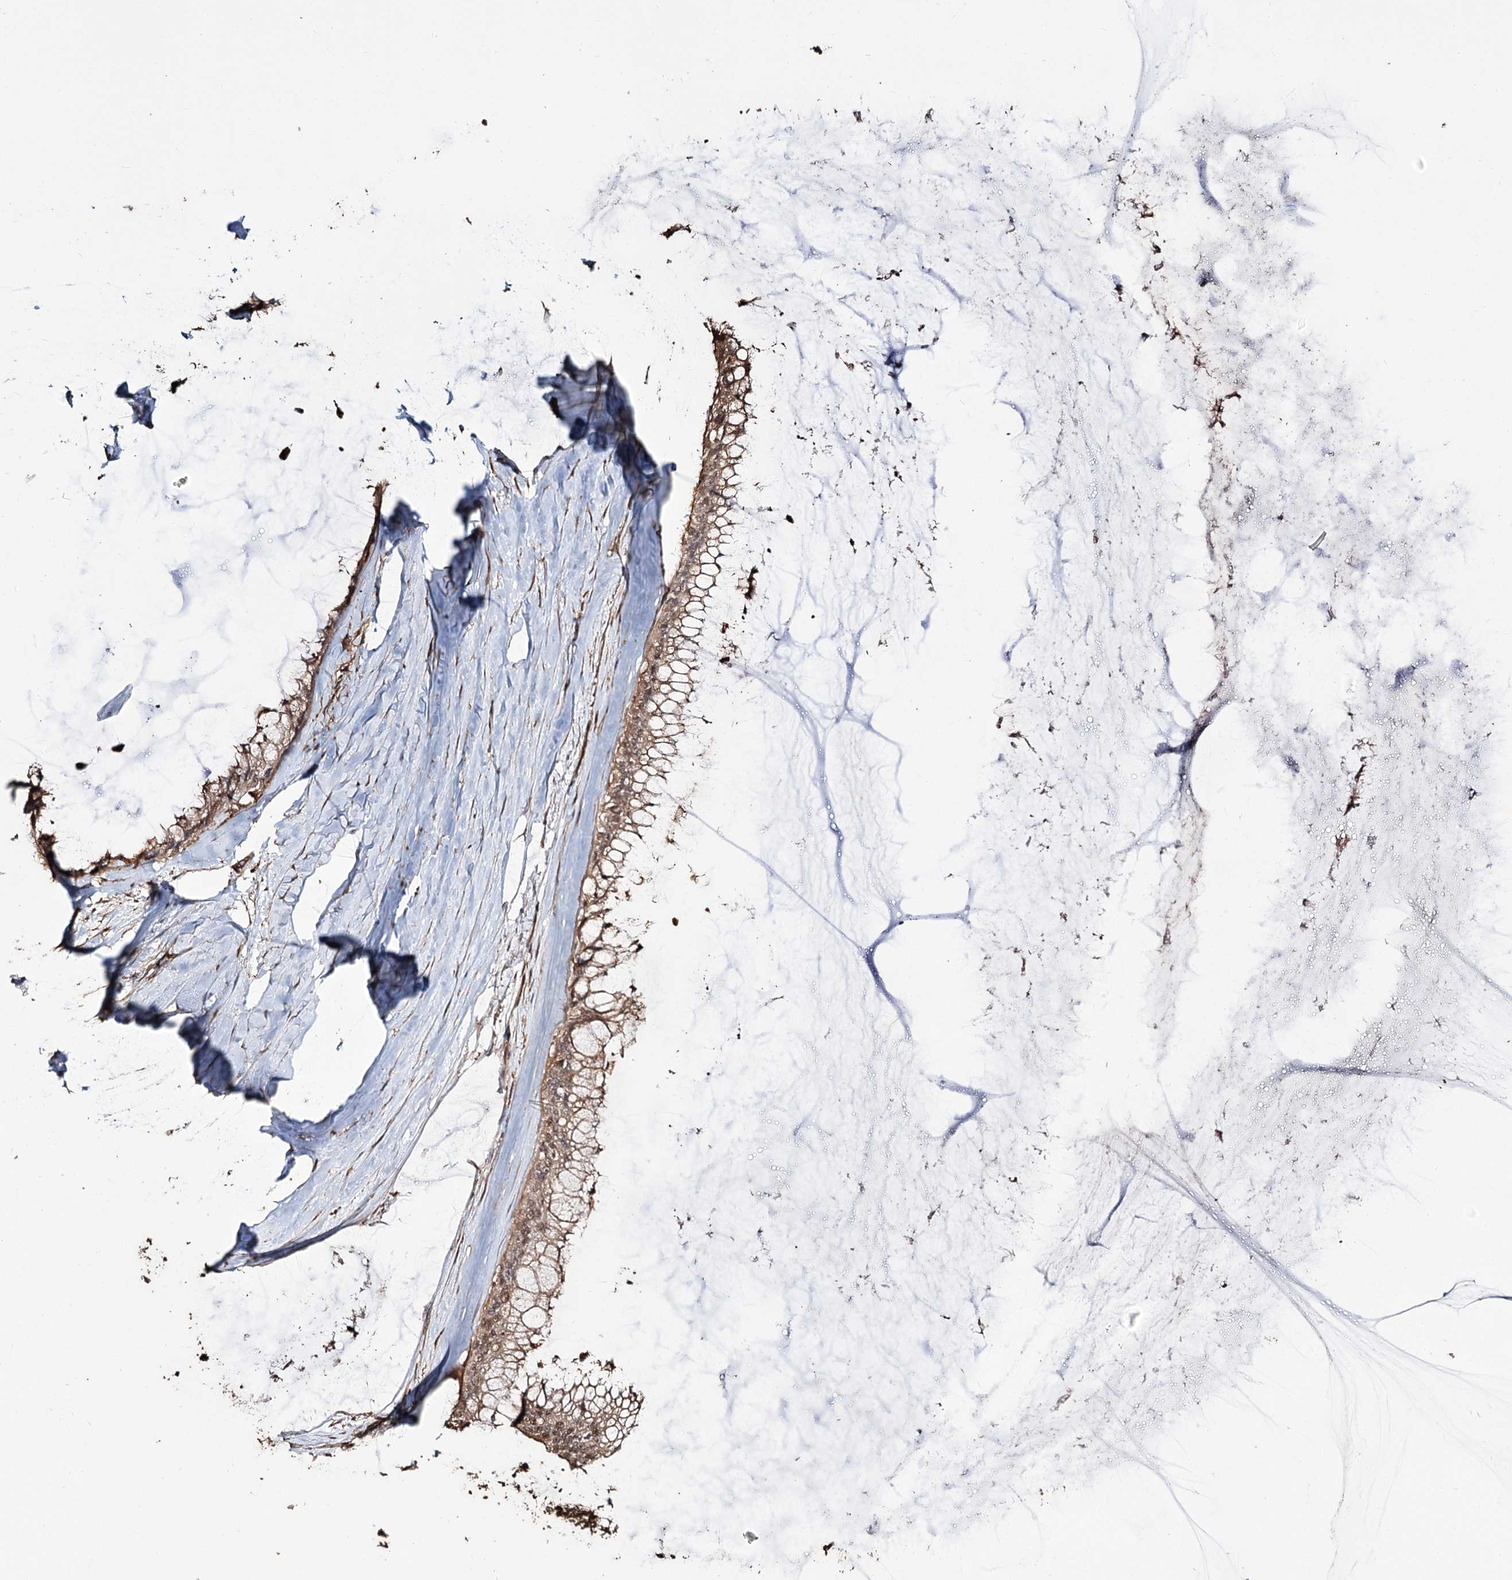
{"staining": {"intensity": "moderate", "quantity": ">75%", "location": "cytoplasmic/membranous"}, "tissue": "ovarian cancer", "cell_type": "Tumor cells", "image_type": "cancer", "snomed": [{"axis": "morphology", "description": "Cystadenocarcinoma, mucinous, NOS"}, {"axis": "topography", "description": "Ovary"}], "caption": "Immunohistochemical staining of human ovarian mucinous cystadenocarcinoma exhibits medium levels of moderate cytoplasmic/membranous protein staining in approximately >75% of tumor cells. The protein of interest is stained brown, and the nuclei are stained in blue (DAB IHC with brightfield microscopy, high magnification).", "gene": "PLCH1", "patient": {"sex": "female", "age": 39}}